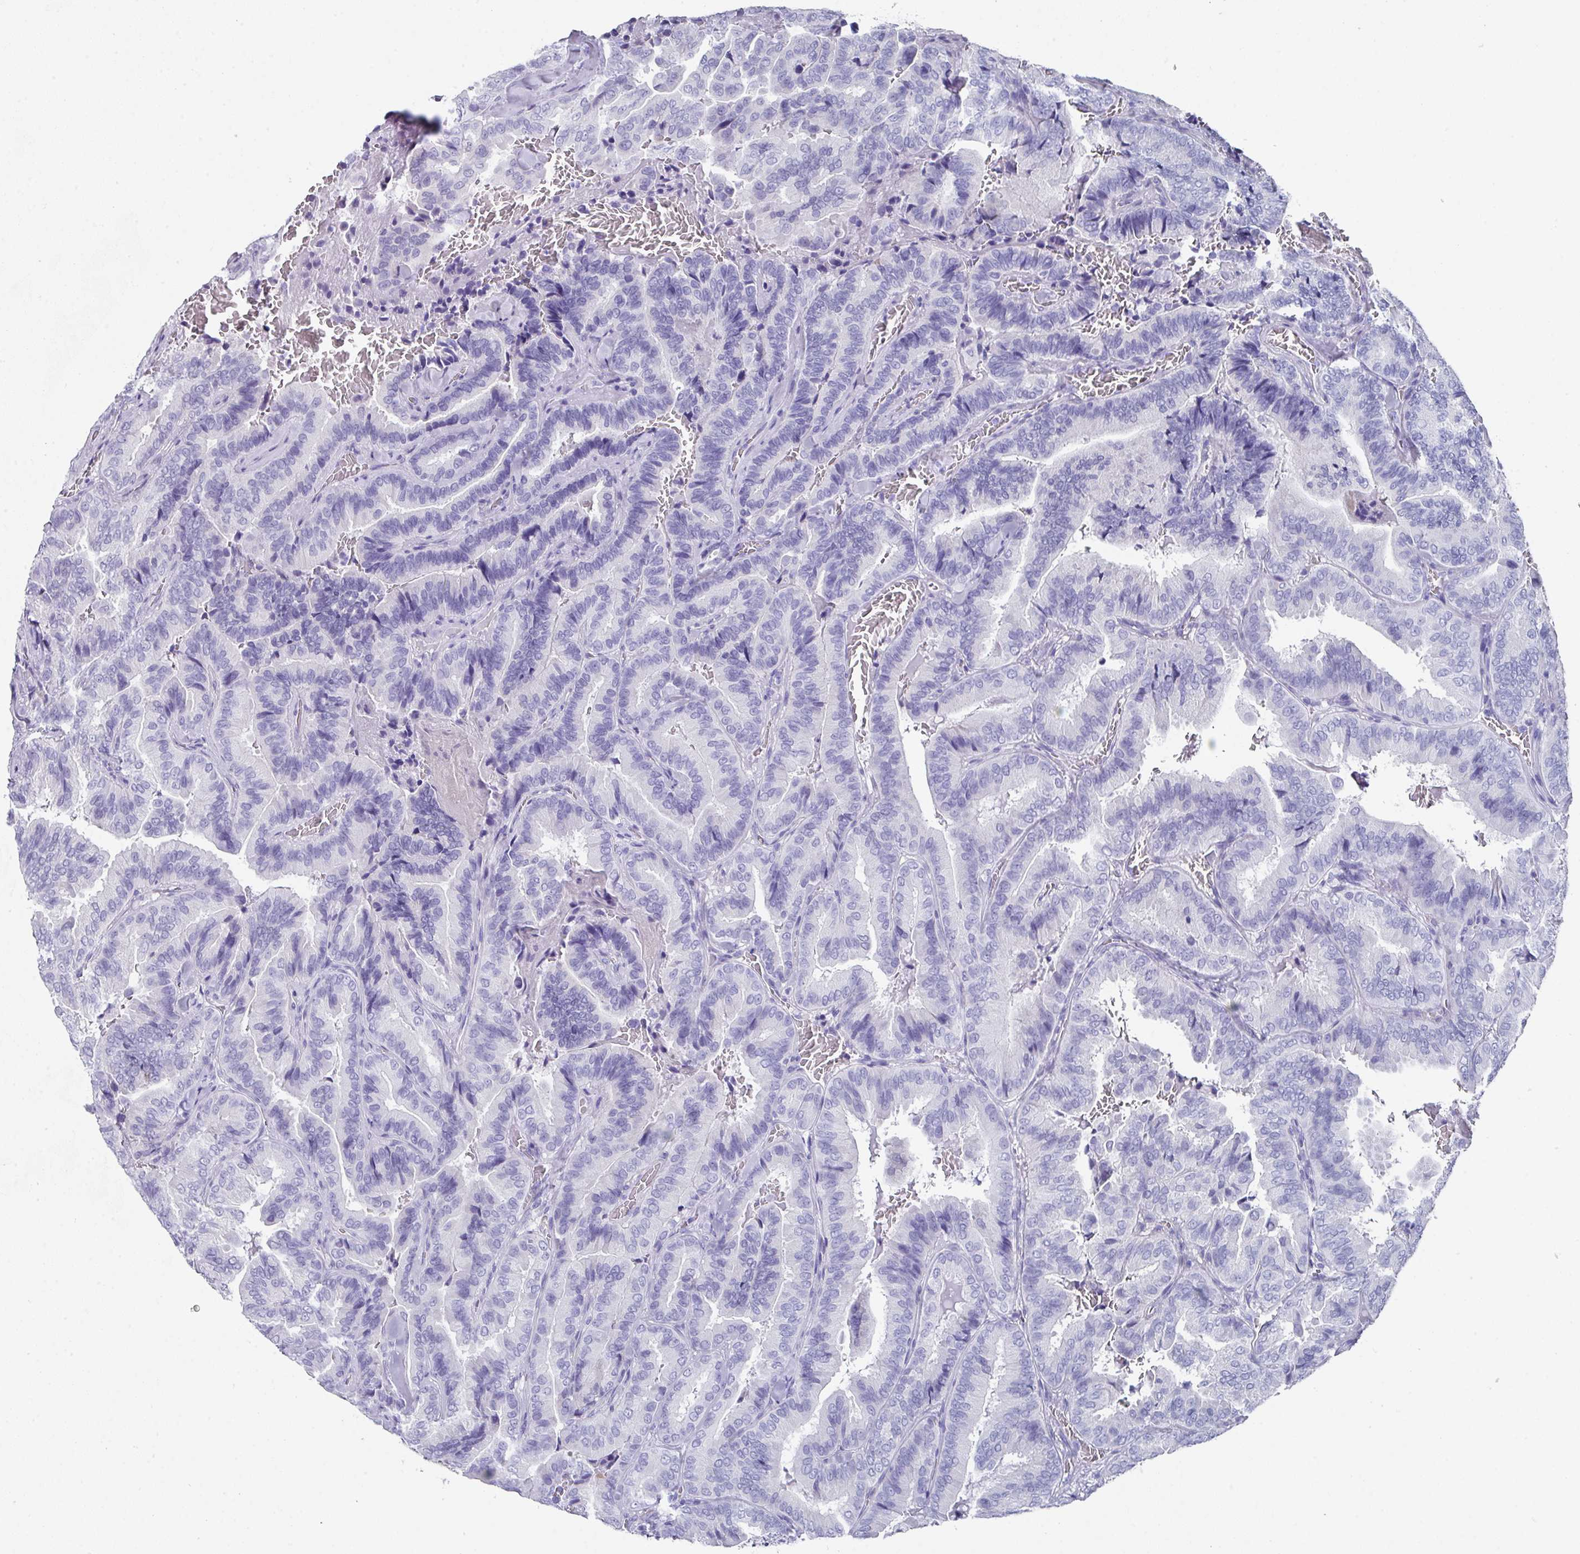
{"staining": {"intensity": "negative", "quantity": "none", "location": "none"}, "tissue": "thyroid cancer", "cell_type": "Tumor cells", "image_type": "cancer", "snomed": [{"axis": "morphology", "description": "Papillary adenocarcinoma, NOS"}, {"axis": "topography", "description": "Thyroid gland"}], "caption": "IHC histopathology image of thyroid cancer stained for a protein (brown), which shows no staining in tumor cells.", "gene": "PEX10", "patient": {"sex": "male", "age": 61}}